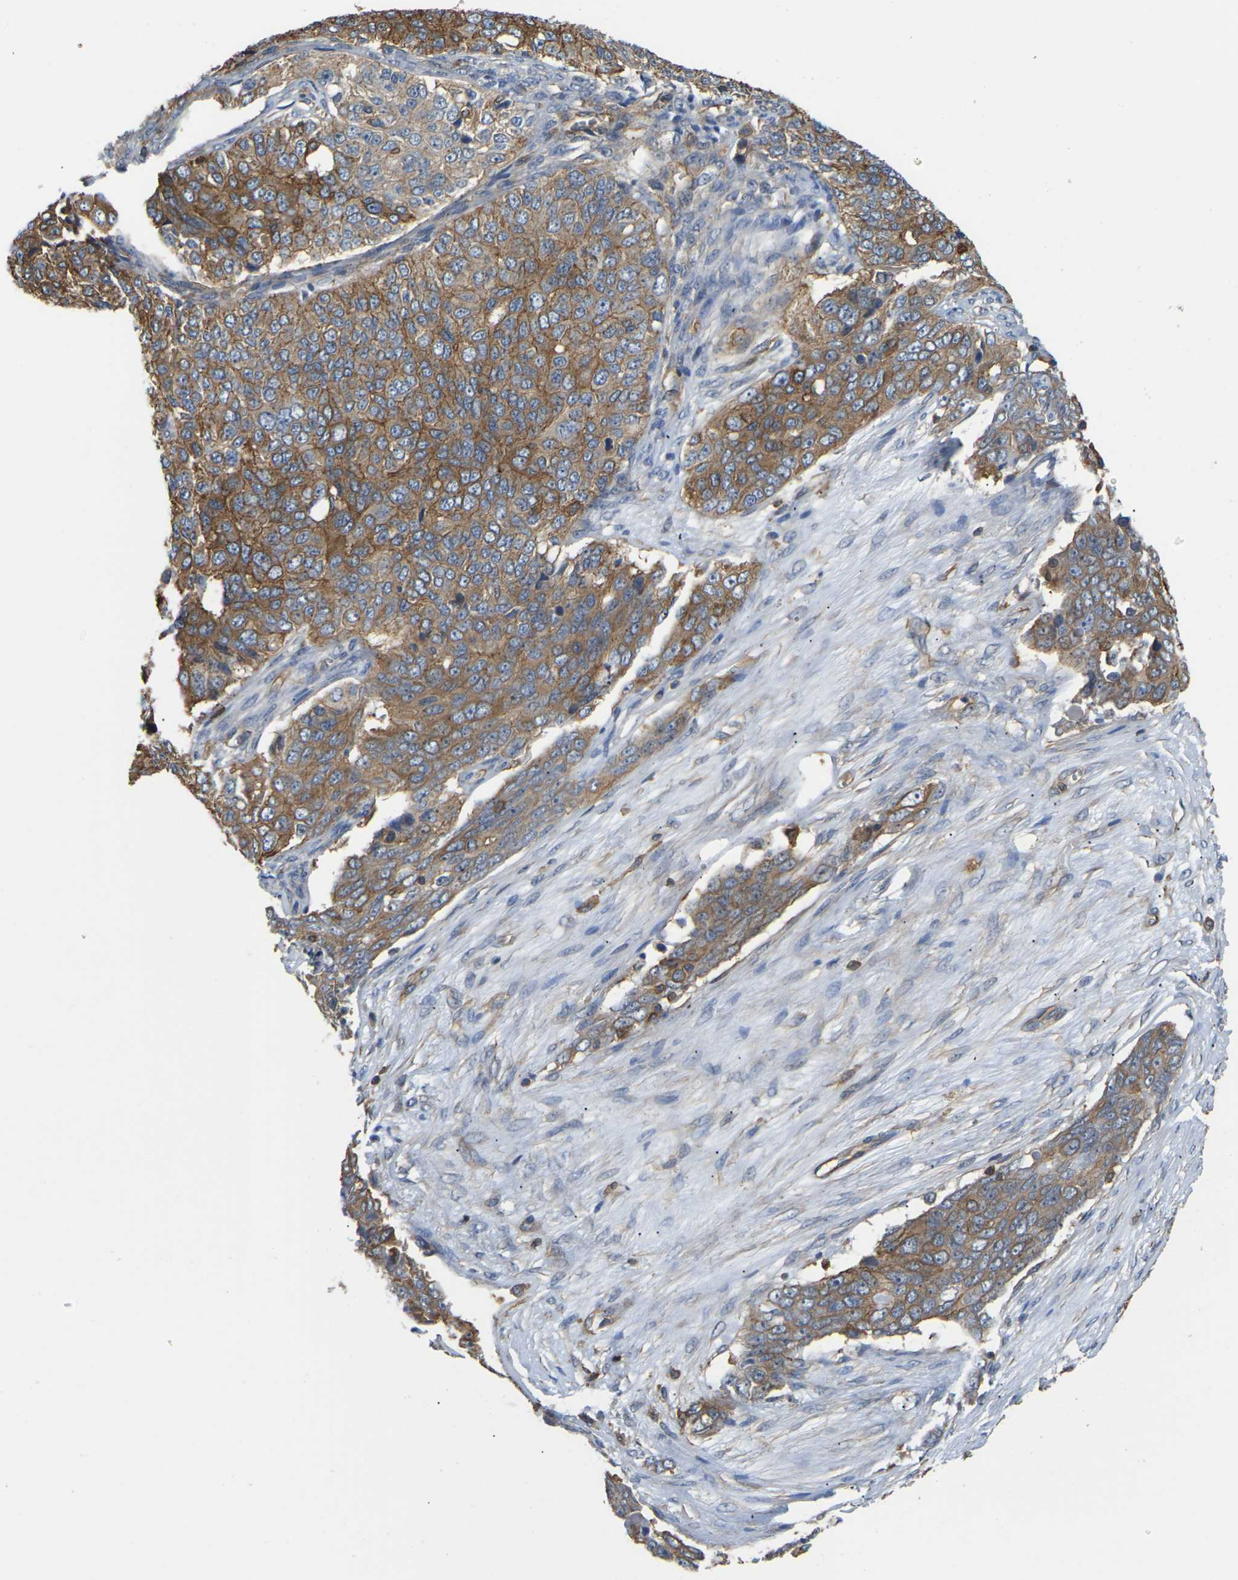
{"staining": {"intensity": "moderate", "quantity": ">75%", "location": "cytoplasmic/membranous"}, "tissue": "ovarian cancer", "cell_type": "Tumor cells", "image_type": "cancer", "snomed": [{"axis": "morphology", "description": "Carcinoma, endometroid"}, {"axis": "topography", "description": "Ovary"}], "caption": "A brown stain shows moderate cytoplasmic/membranous positivity of a protein in ovarian cancer (endometroid carcinoma) tumor cells.", "gene": "IQGAP1", "patient": {"sex": "female", "age": 51}}